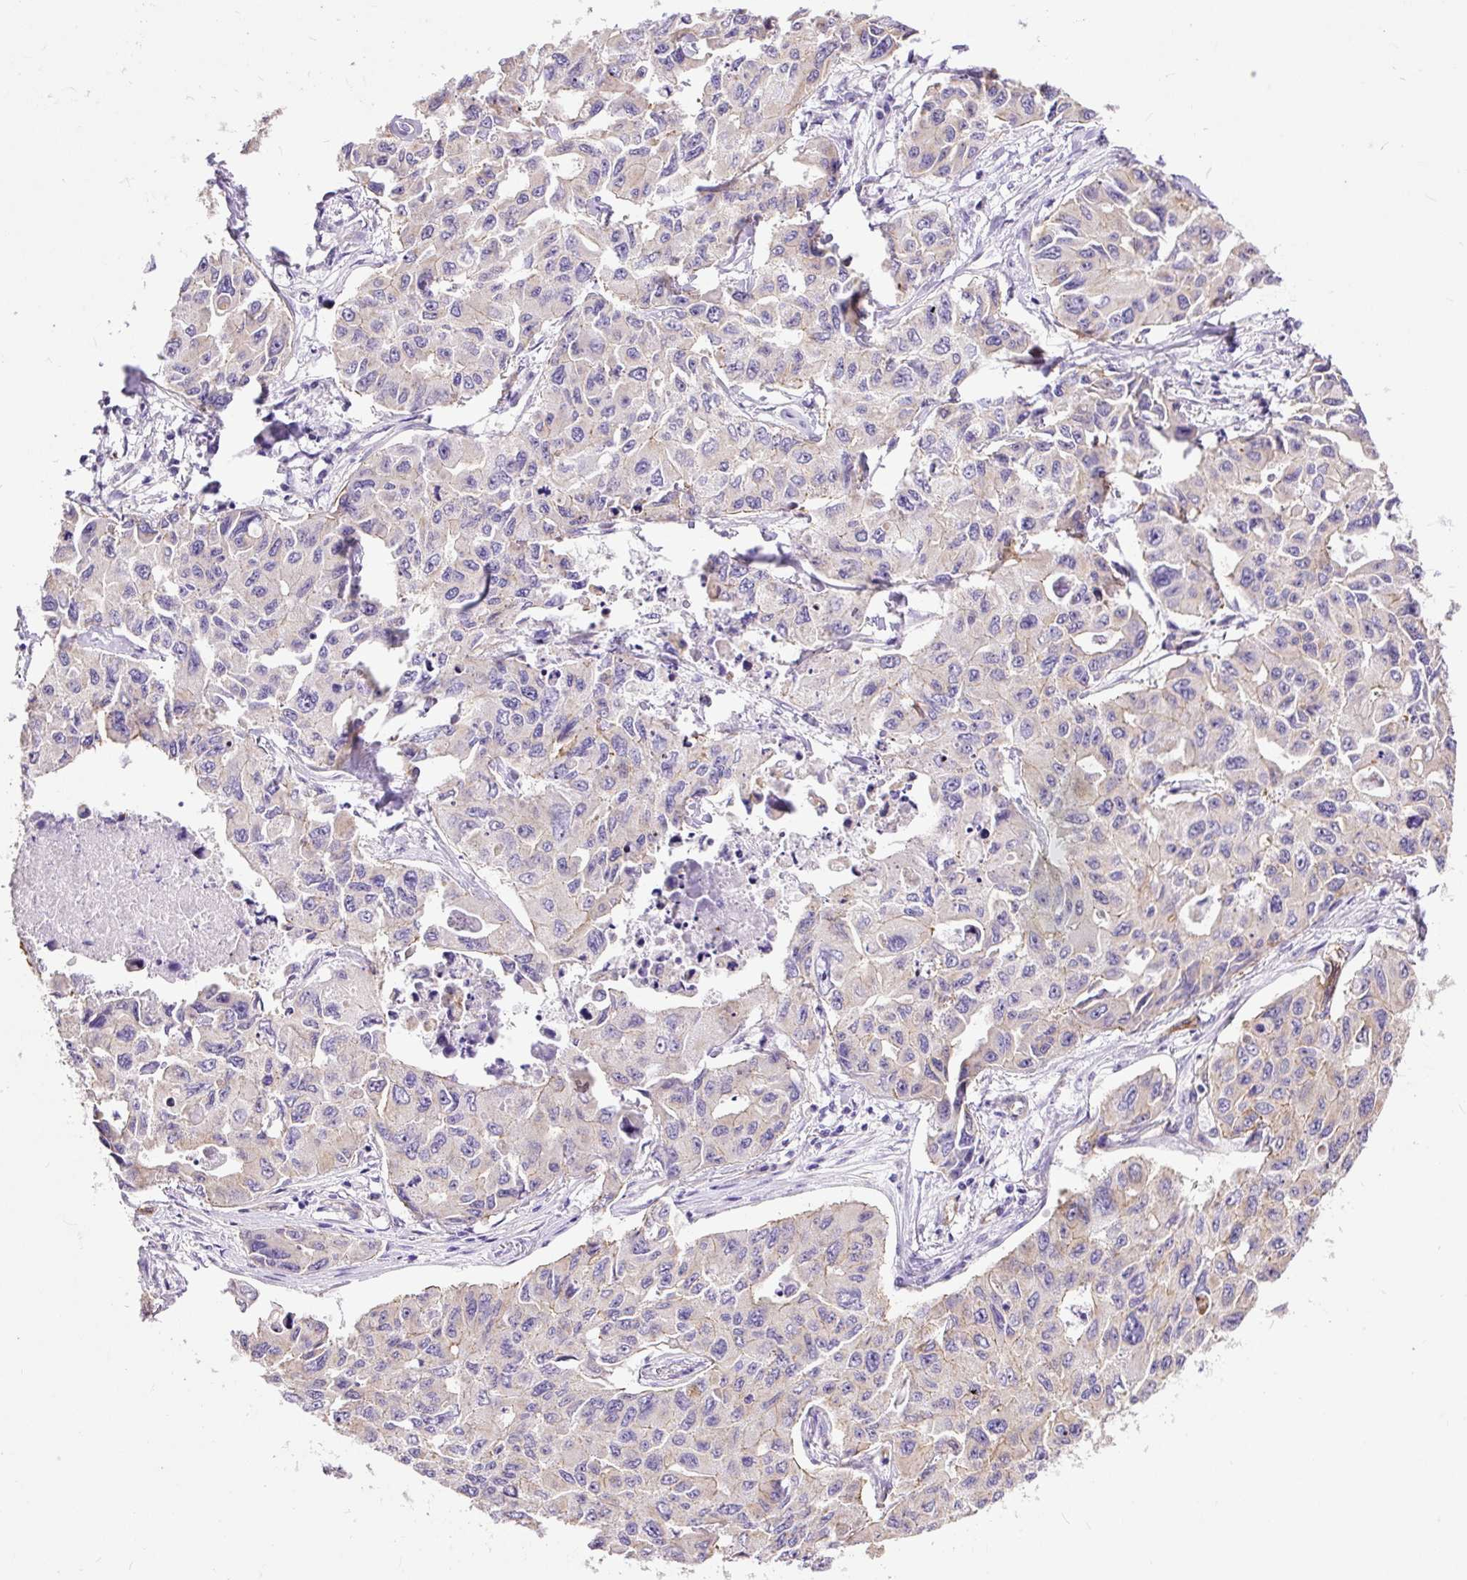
{"staining": {"intensity": "moderate", "quantity": "<25%", "location": "cytoplasmic/membranous"}, "tissue": "lung cancer", "cell_type": "Tumor cells", "image_type": "cancer", "snomed": [{"axis": "morphology", "description": "Adenocarcinoma, NOS"}, {"axis": "topography", "description": "Lung"}], "caption": "This is a photomicrograph of immunohistochemistry staining of adenocarcinoma (lung), which shows moderate positivity in the cytoplasmic/membranous of tumor cells.", "gene": "MAGEB16", "patient": {"sex": "male", "age": 64}}